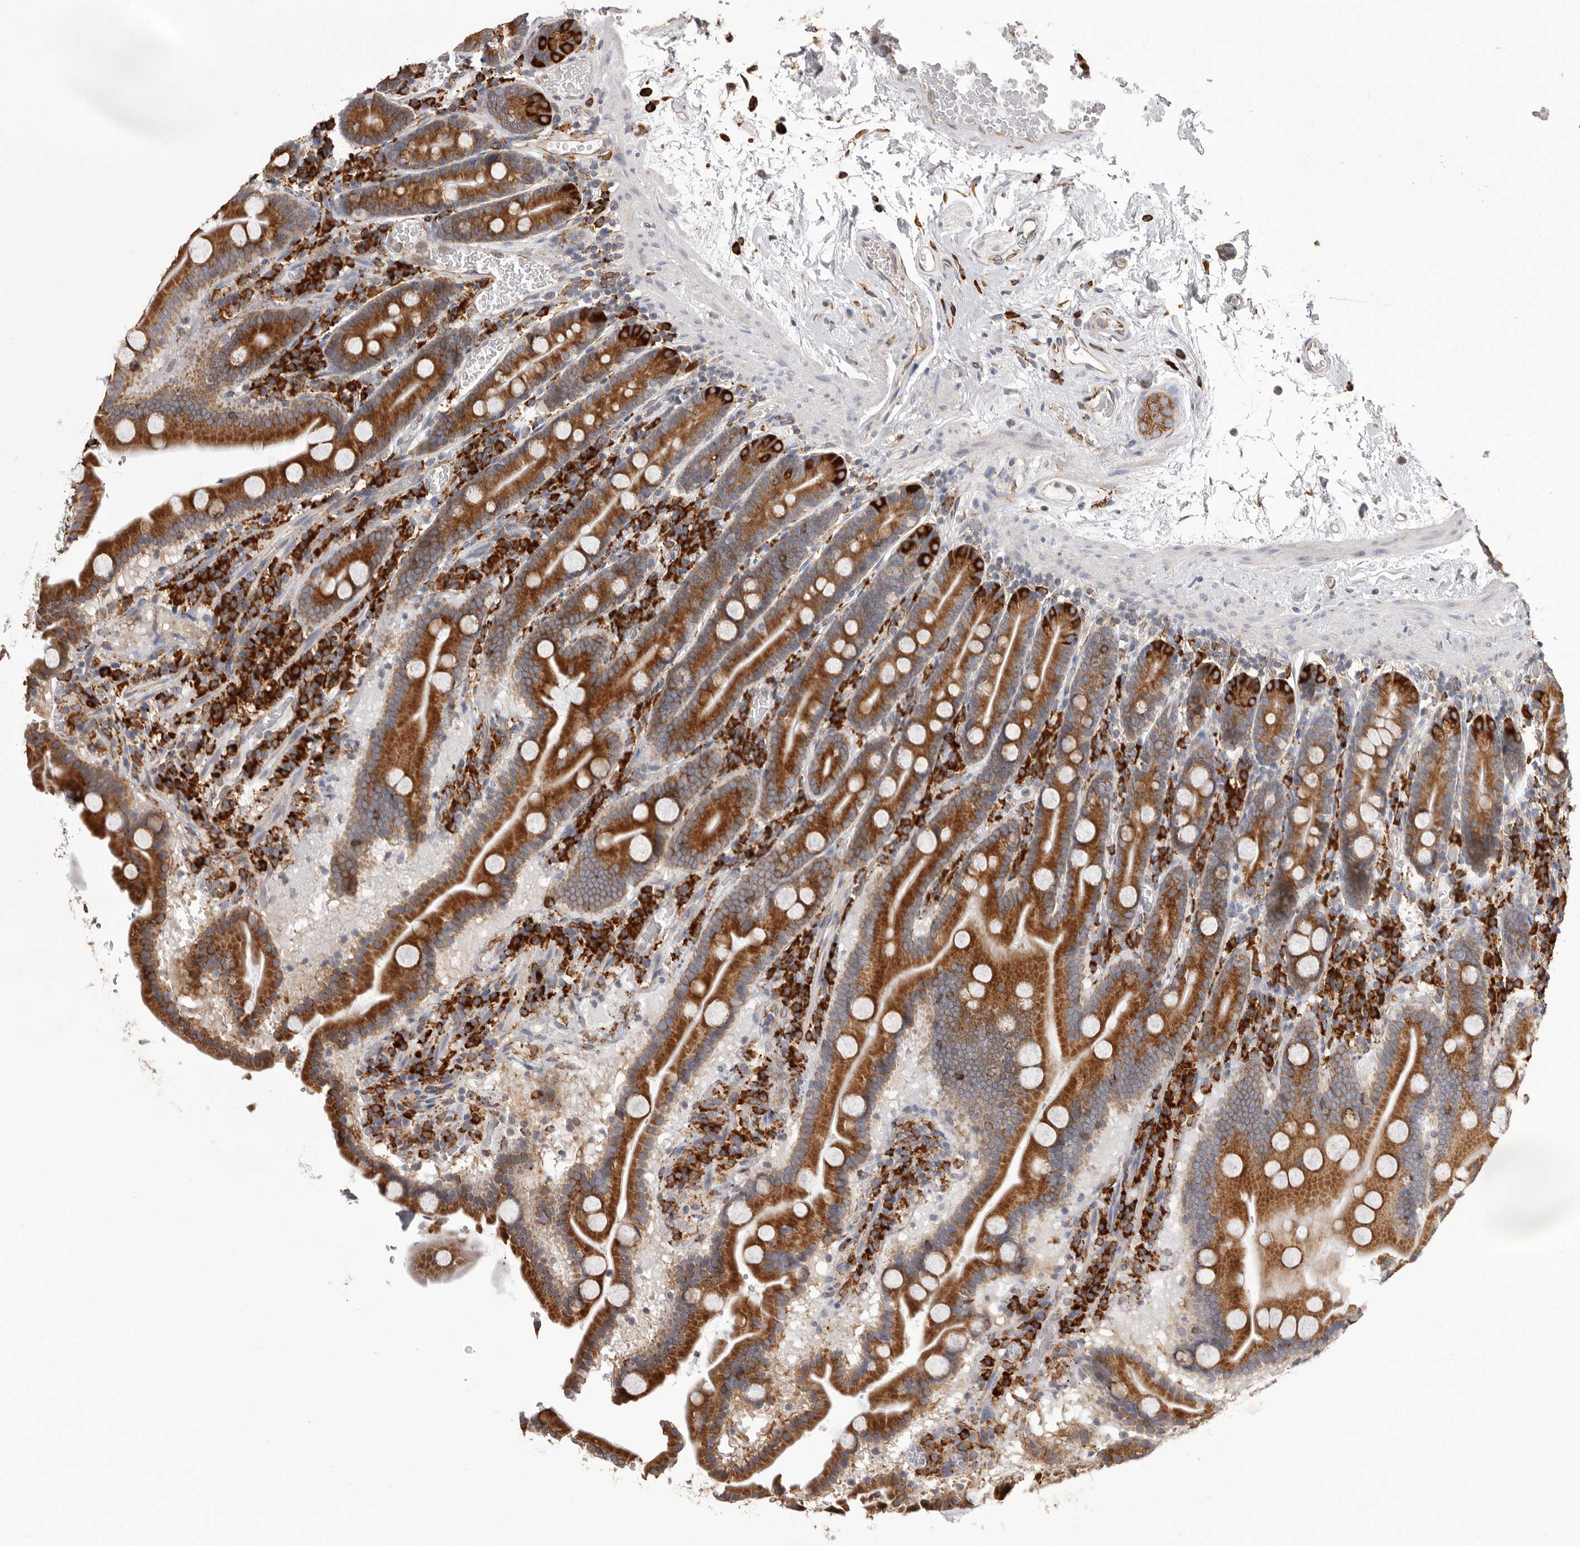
{"staining": {"intensity": "strong", "quantity": ">75%", "location": "cytoplasmic/membranous"}, "tissue": "duodenum", "cell_type": "Glandular cells", "image_type": "normal", "snomed": [{"axis": "morphology", "description": "Normal tissue, NOS"}, {"axis": "topography", "description": "Duodenum"}], "caption": "High-power microscopy captured an immunohistochemistry (IHC) histopathology image of normal duodenum, revealing strong cytoplasmic/membranous positivity in about >75% of glandular cells. Immunohistochemistry stains the protein in brown and the nuclei are stained blue.", "gene": "QRSL1", "patient": {"sex": "male", "age": 55}}